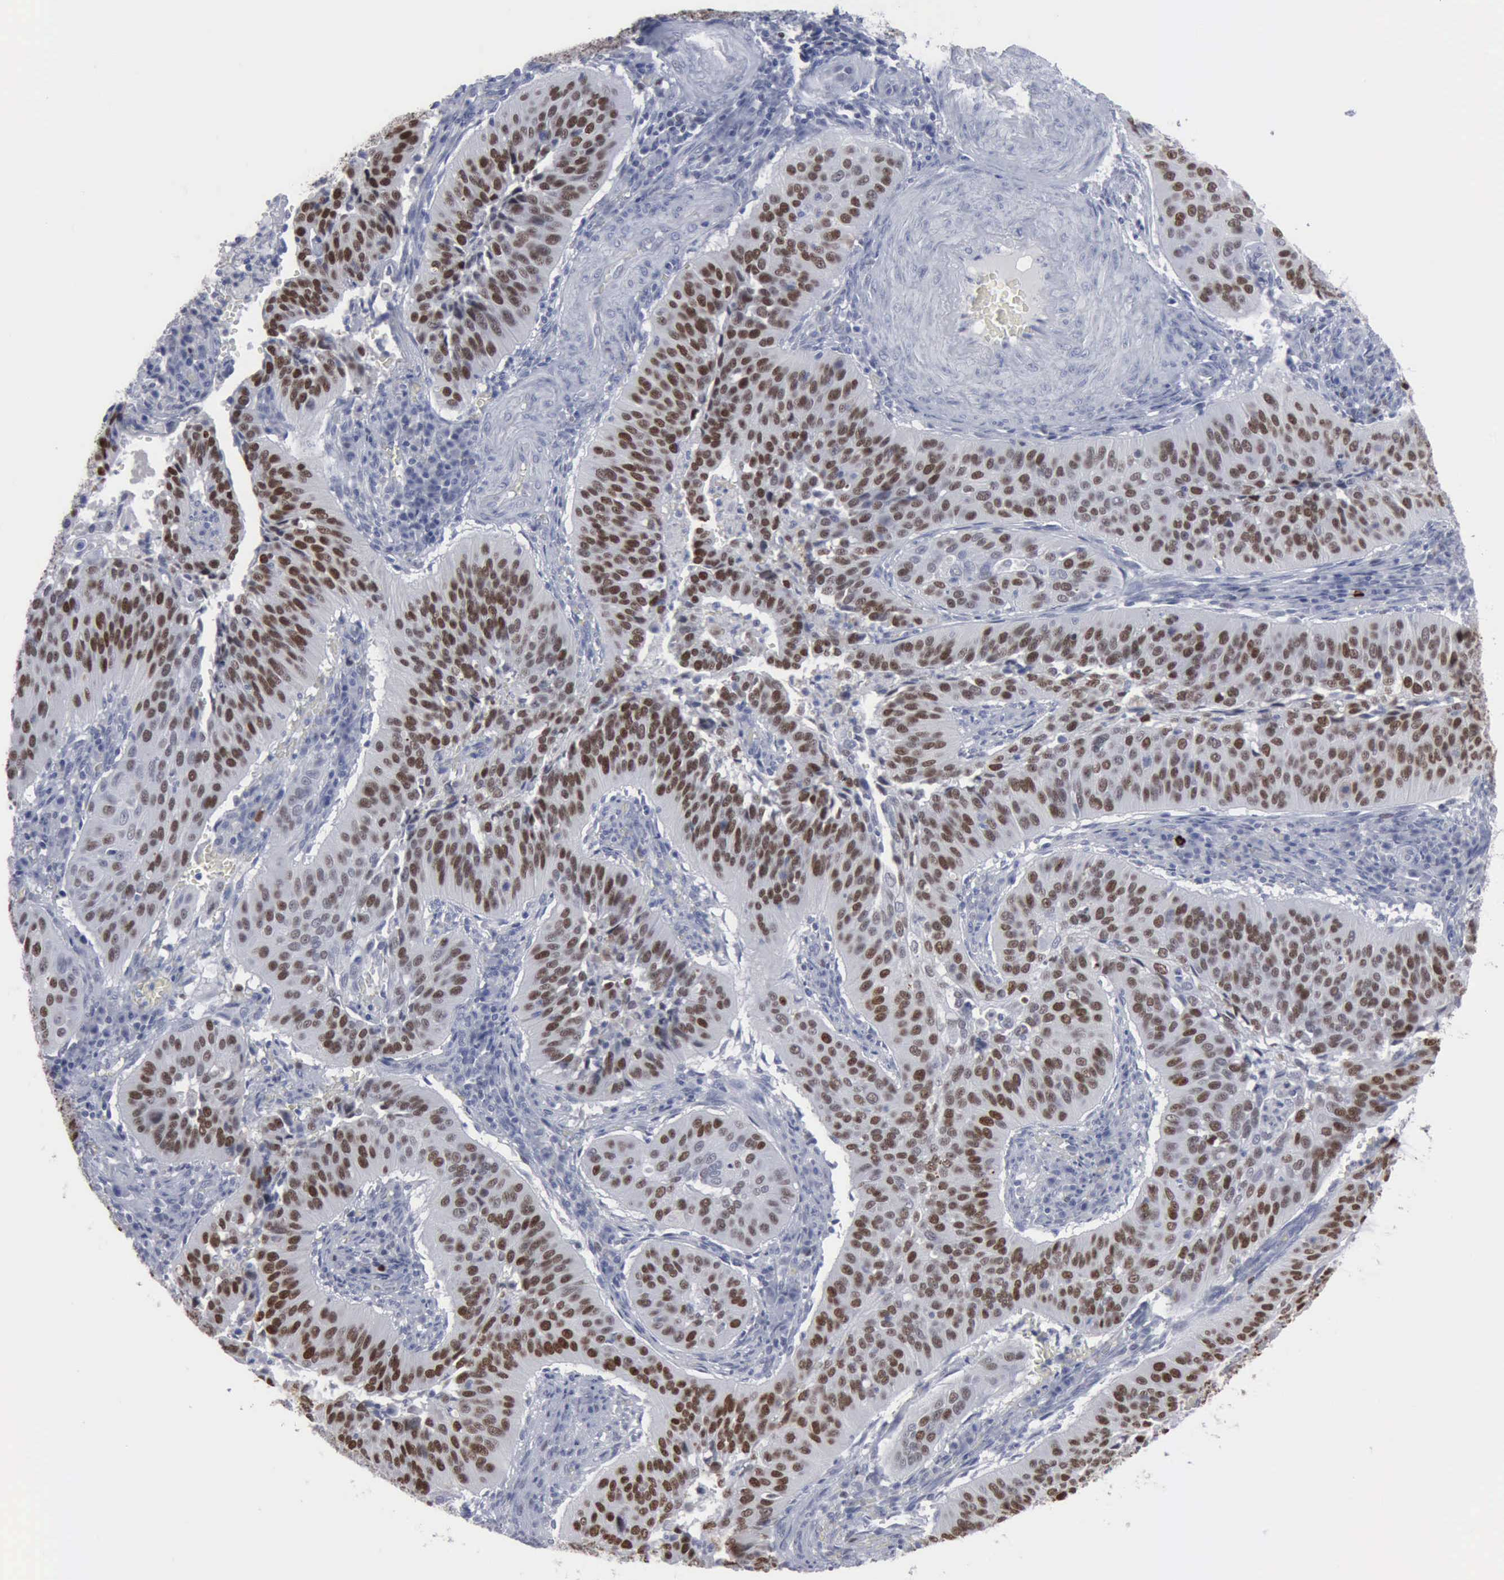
{"staining": {"intensity": "strong", "quantity": "25%-75%", "location": "nuclear"}, "tissue": "cervical cancer", "cell_type": "Tumor cells", "image_type": "cancer", "snomed": [{"axis": "morphology", "description": "Squamous cell carcinoma, NOS"}, {"axis": "topography", "description": "Cervix"}], "caption": "Cervical cancer (squamous cell carcinoma) stained for a protein (brown) displays strong nuclear positive expression in approximately 25%-75% of tumor cells.", "gene": "MCM5", "patient": {"sex": "female", "age": 39}}